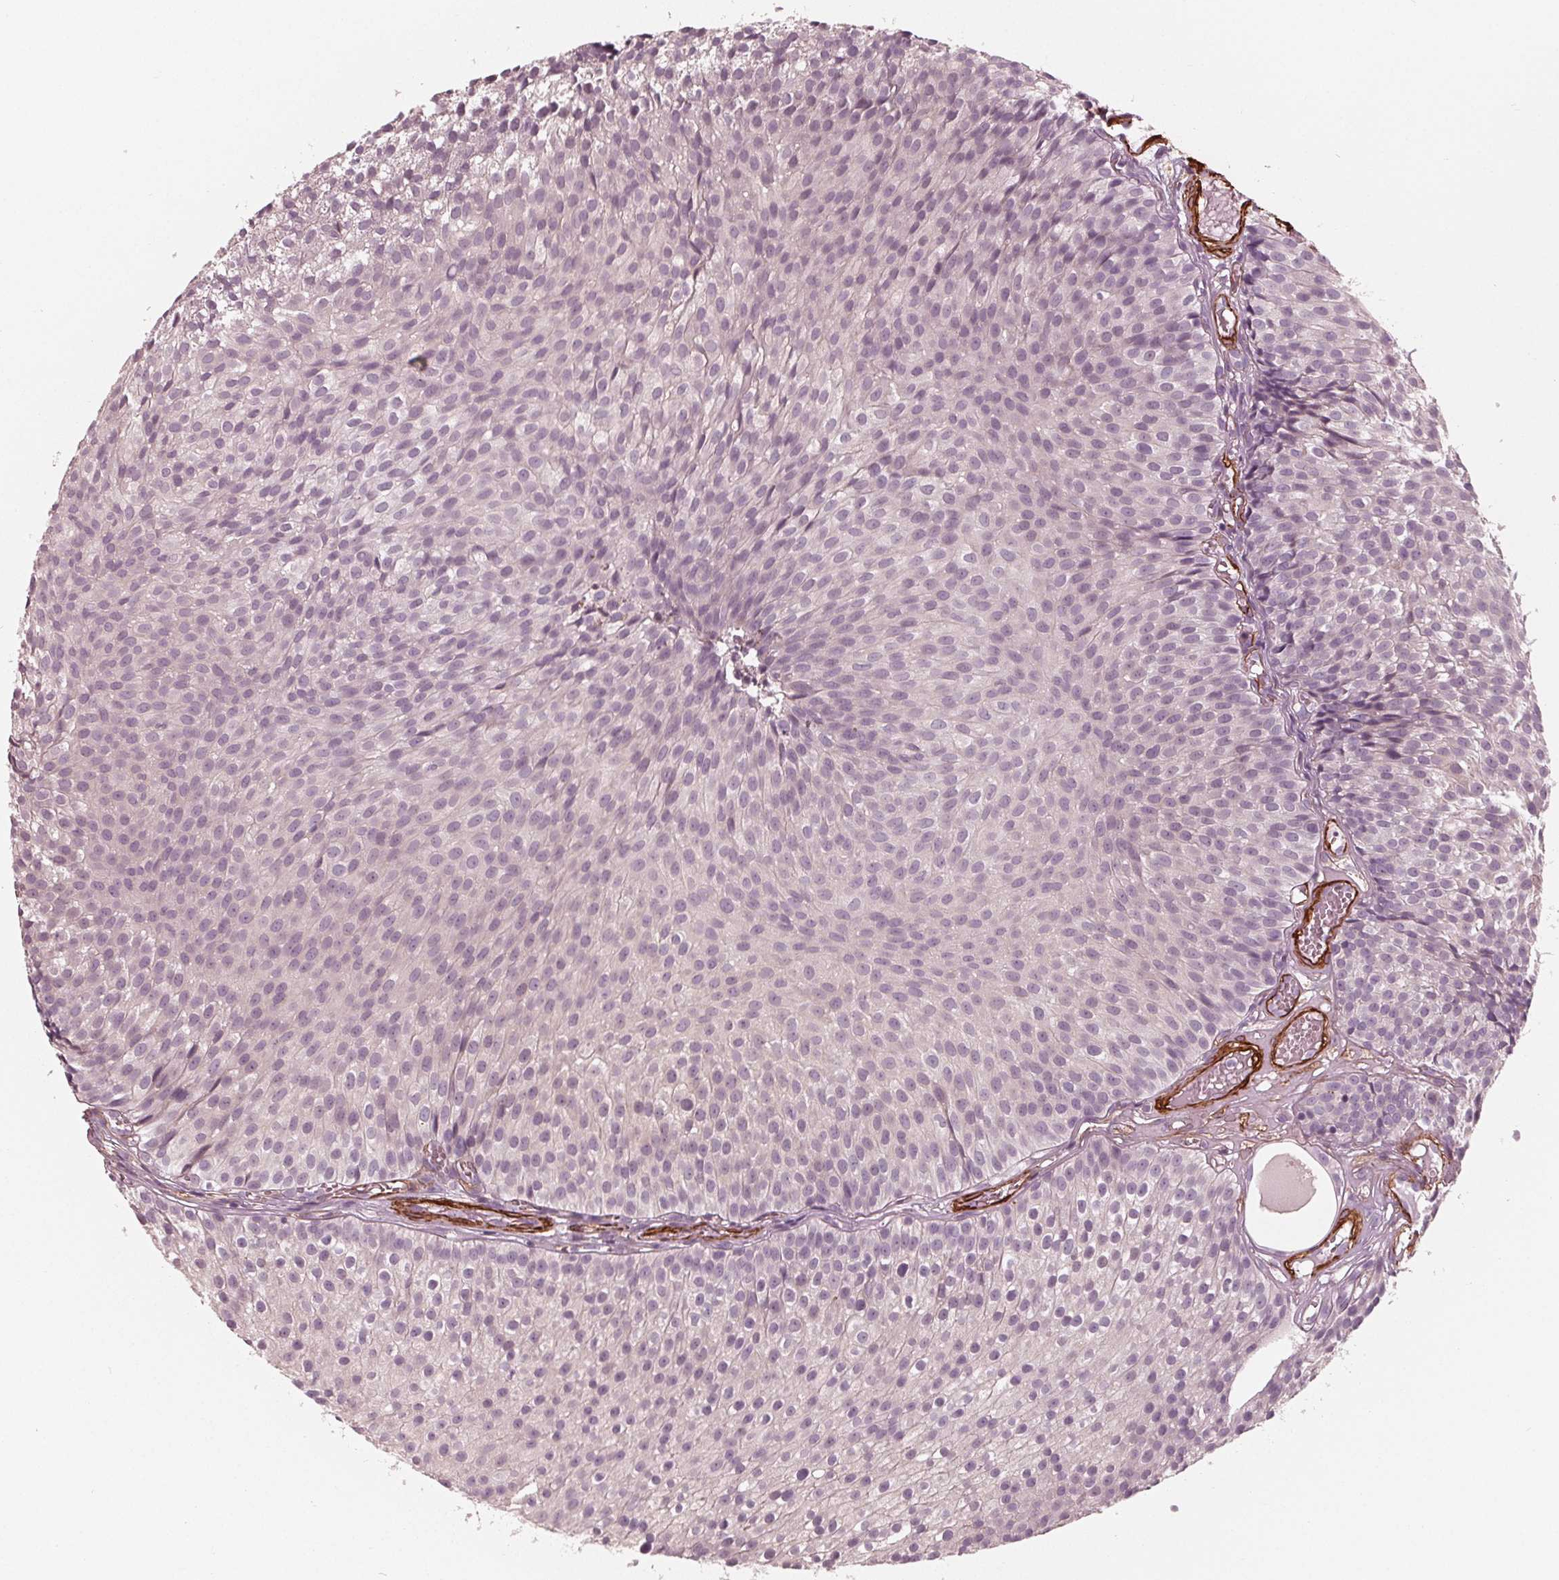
{"staining": {"intensity": "negative", "quantity": "none", "location": "none"}, "tissue": "urothelial cancer", "cell_type": "Tumor cells", "image_type": "cancer", "snomed": [{"axis": "morphology", "description": "Urothelial carcinoma, Low grade"}, {"axis": "topography", "description": "Urinary bladder"}], "caption": "Immunohistochemical staining of human urothelial cancer displays no significant positivity in tumor cells.", "gene": "MIER3", "patient": {"sex": "male", "age": 63}}